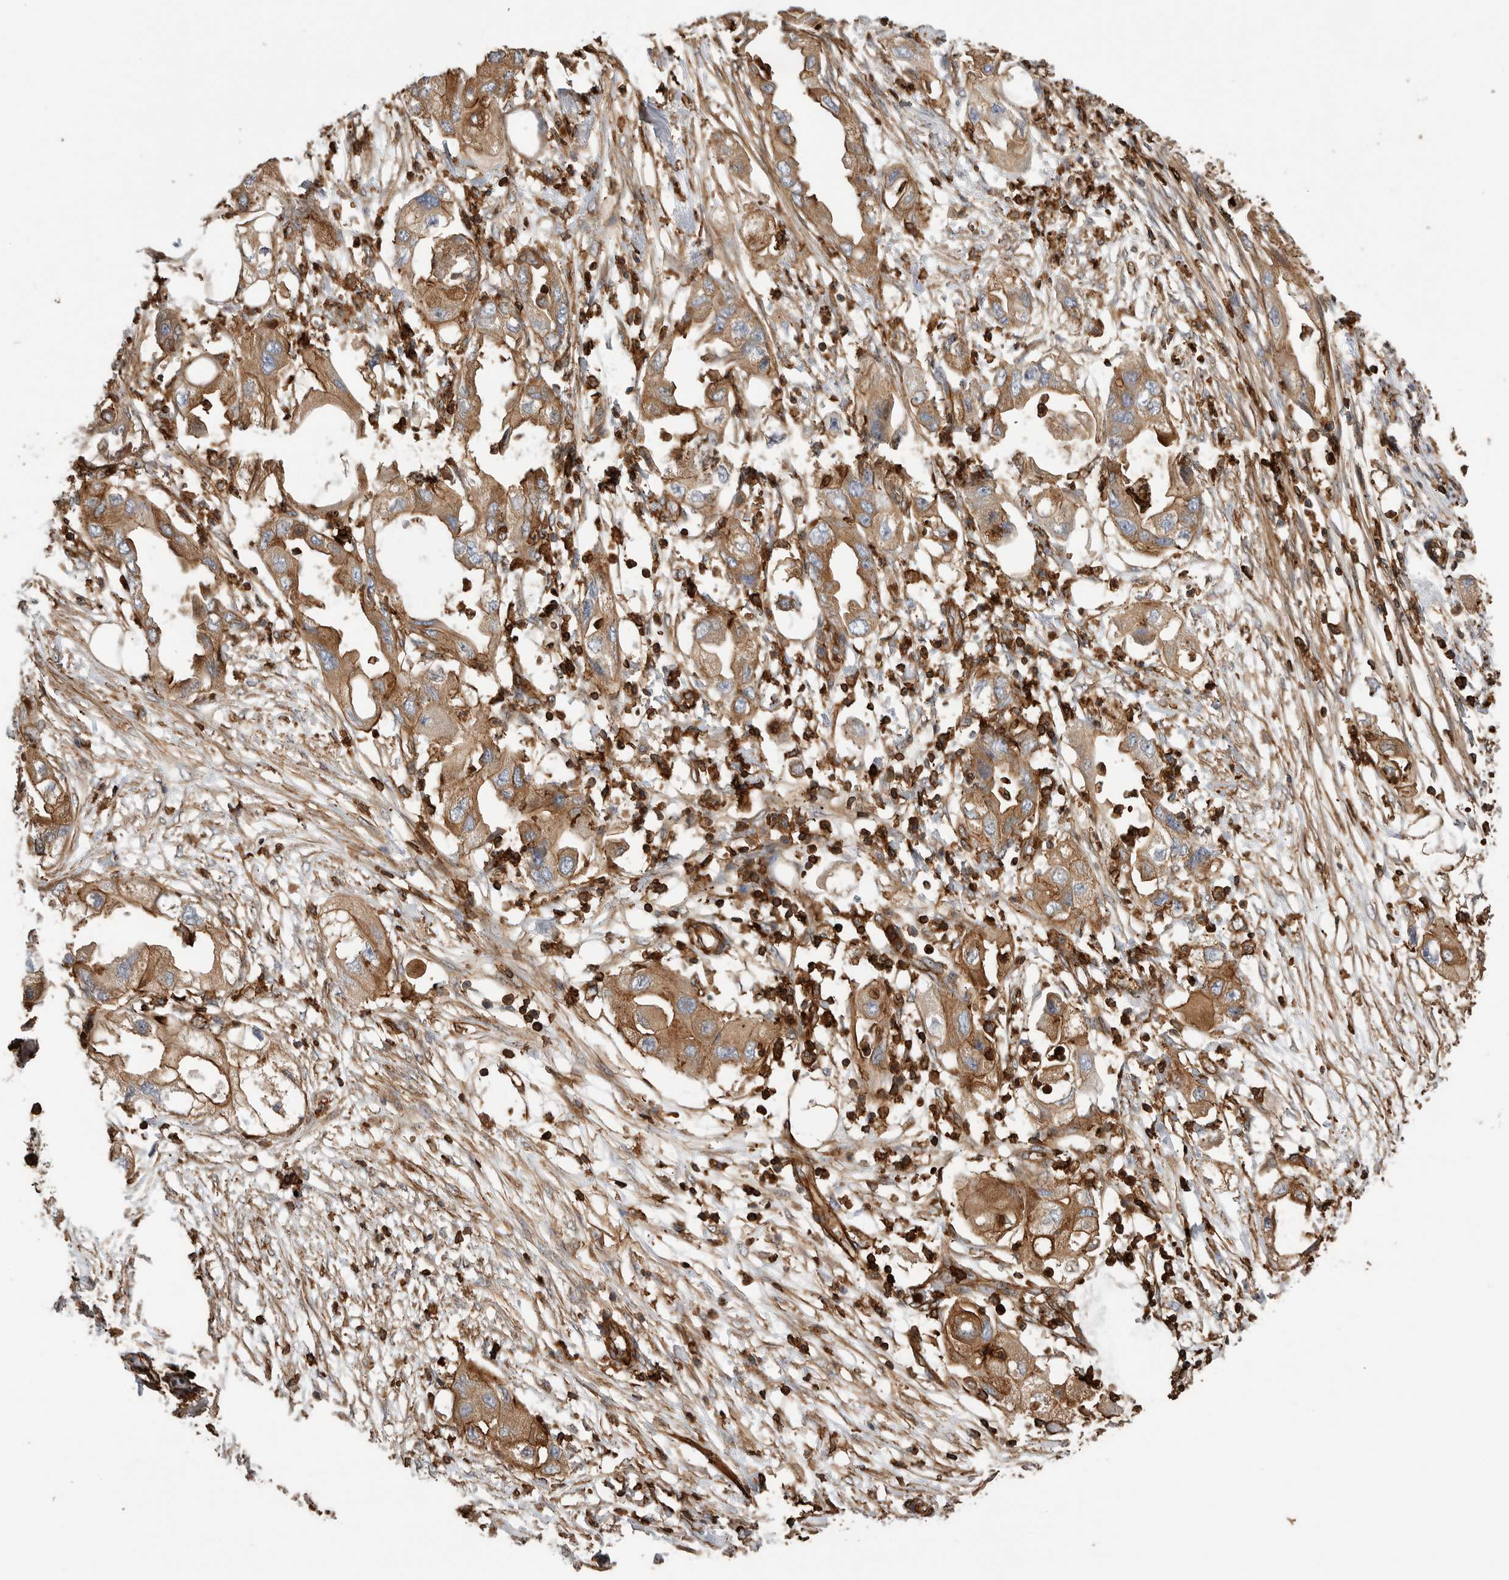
{"staining": {"intensity": "moderate", "quantity": ">75%", "location": "cytoplasmic/membranous"}, "tissue": "endometrial cancer", "cell_type": "Tumor cells", "image_type": "cancer", "snomed": [{"axis": "morphology", "description": "Adenocarcinoma, NOS"}, {"axis": "morphology", "description": "Adenocarcinoma, metastatic, NOS"}, {"axis": "topography", "description": "Adipose tissue"}, {"axis": "topography", "description": "Endometrium"}], "caption": "Protein staining shows moderate cytoplasmic/membranous expression in approximately >75% of tumor cells in endometrial cancer. Using DAB (brown) and hematoxylin (blue) stains, captured at high magnification using brightfield microscopy.", "gene": "GPER1", "patient": {"sex": "female", "age": 67}}